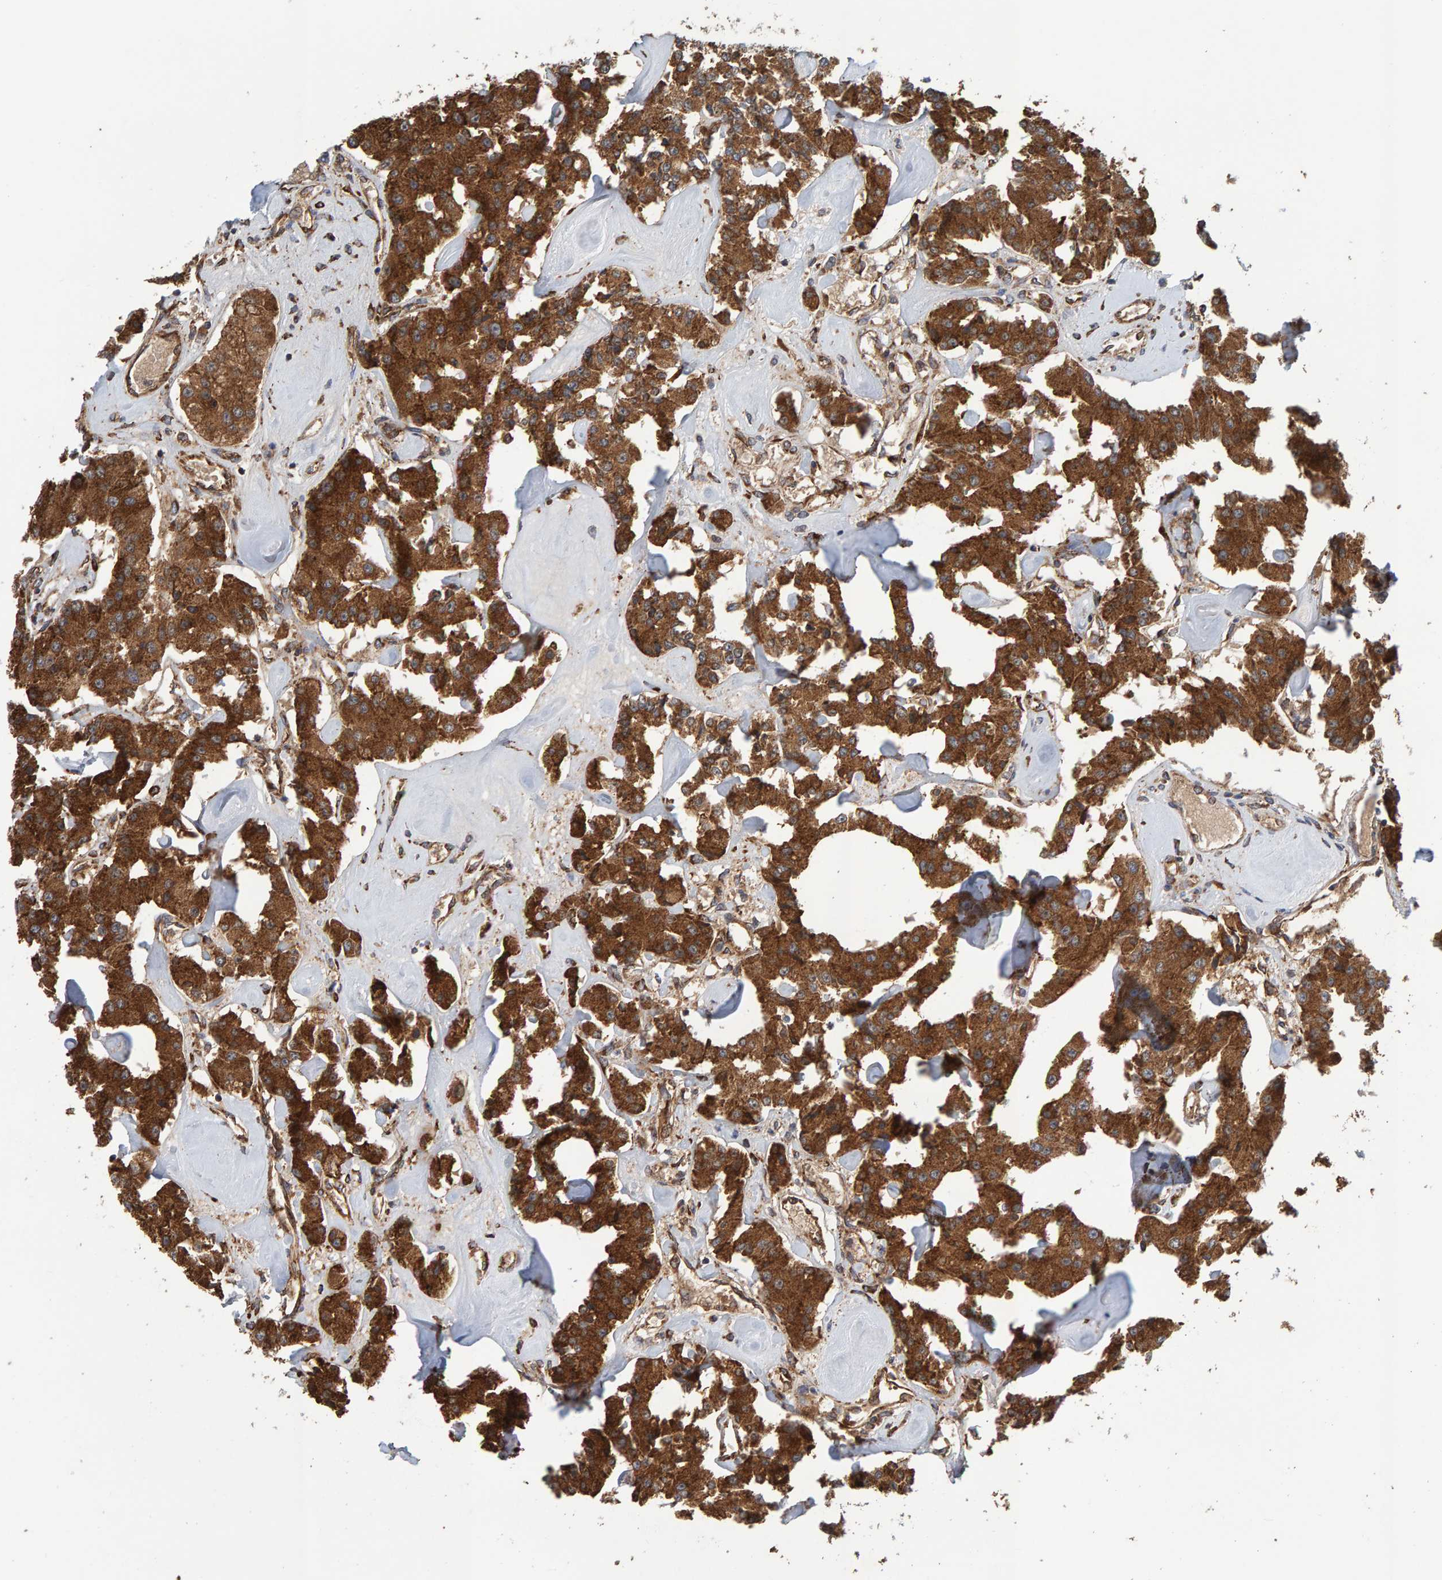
{"staining": {"intensity": "strong", "quantity": ">75%", "location": "cytoplasmic/membranous"}, "tissue": "carcinoid", "cell_type": "Tumor cells", "image_type": "cancer", "snomed": [{"axis": "morphology", "description": "Carcinoid, malignant, NOS"}, {"axis": "topography", "description": "Pancreas"}], "caption": "Human carcinoid (malignant) stained for a protein (brown) reveals strong cytoplasmic/membranous positive staining in approximately >75% of tumor cells.", "gene": "BAIAP2", "patient": {"sex": "male", "age": 41}}